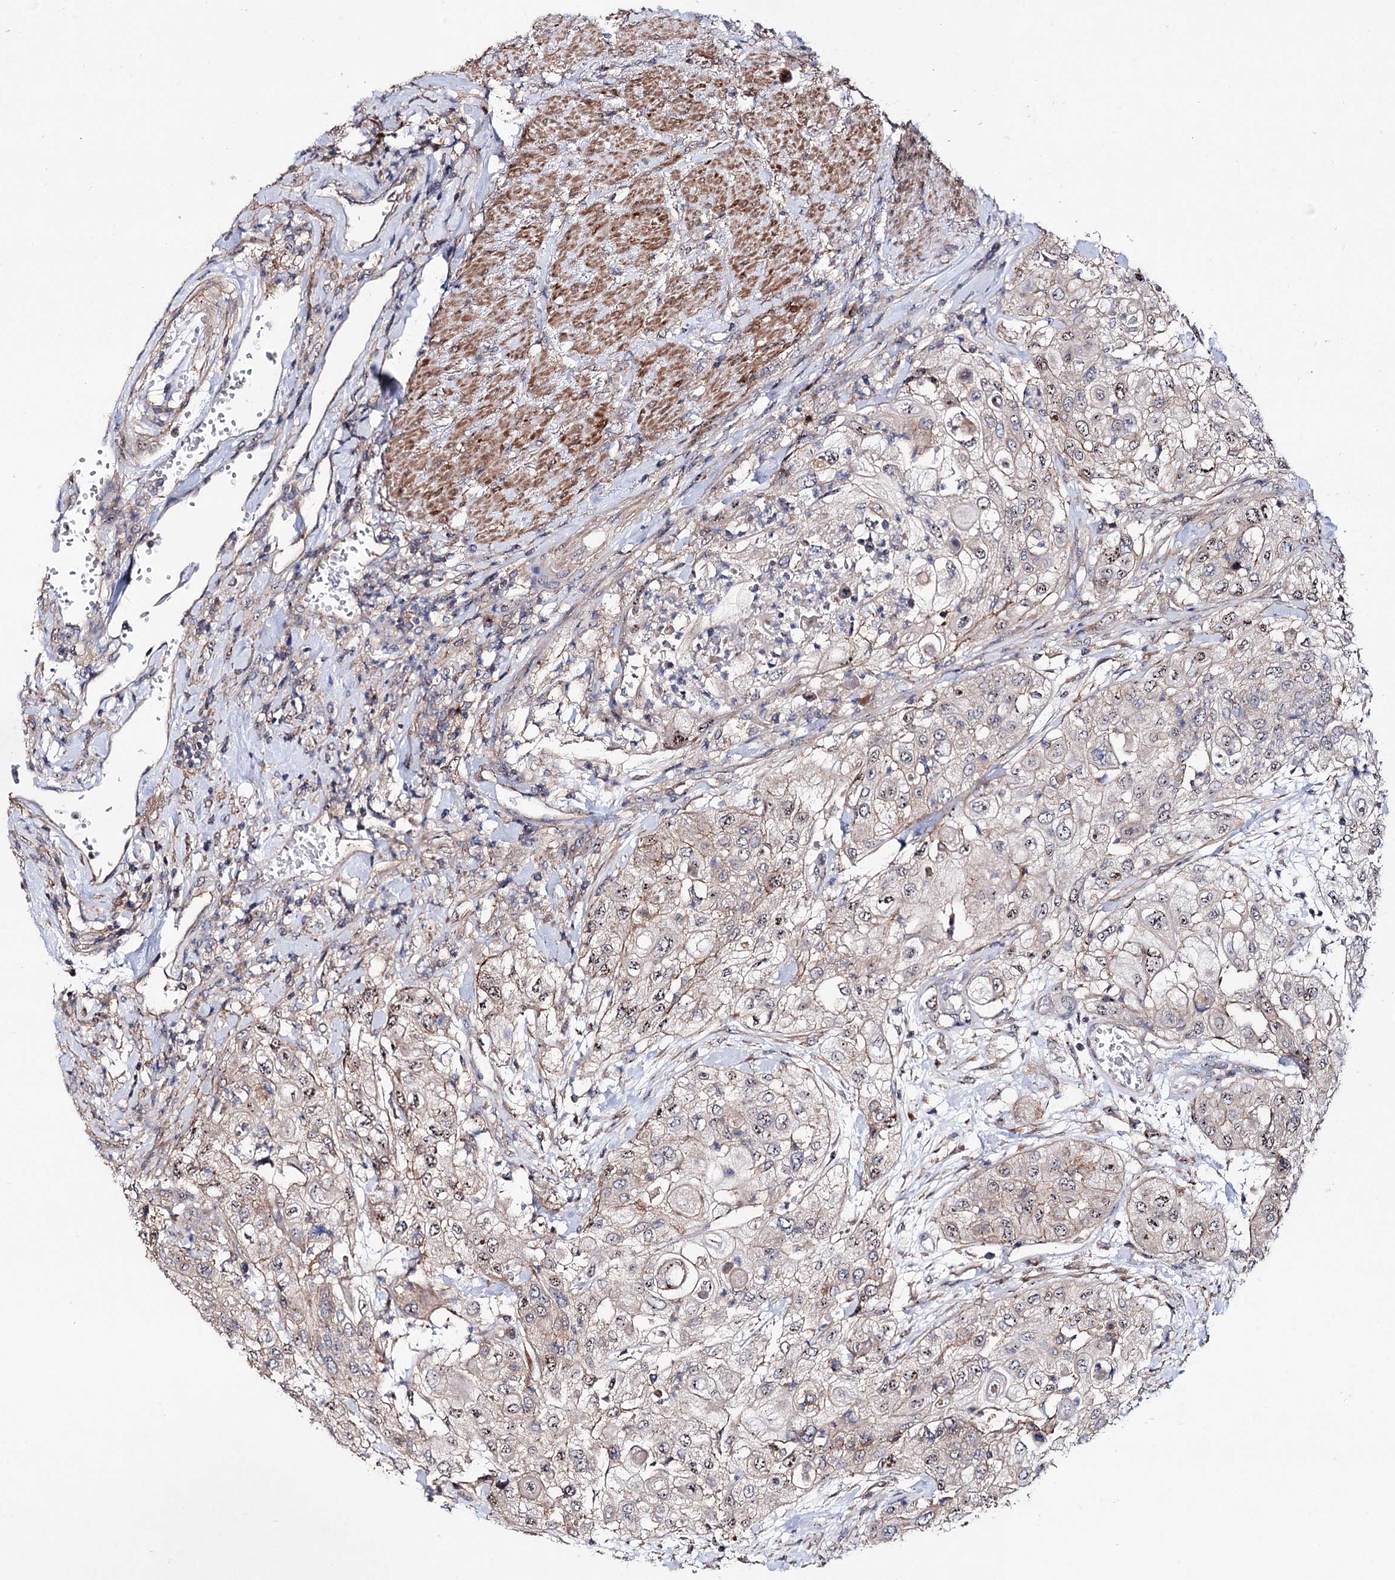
{"staining": {"intensity": "weak", "quantity": "25%-75%", "location": "cytoplasmic/membranous,nuclear"}, "tissue": "urothelial cancer", "cell_type": "Tumor cells", "image_type": "cancer", "snomed": [{"axis": "morphology", "description": "Urothelial carcinoma, High grade"}, {"axis": "topography", "description": "Urinary bladder"}], "caption": "Brown immunohistochemical staining in human urothelial cancer exhibits weak cytoplasmic/membranous and nuclear positivity in about 25%-75% of tumor cells. (IHC, brightfield microscopy, high magnification).", "gene": "SEC24A", "patient": {"sex": "female", "age": 79}}